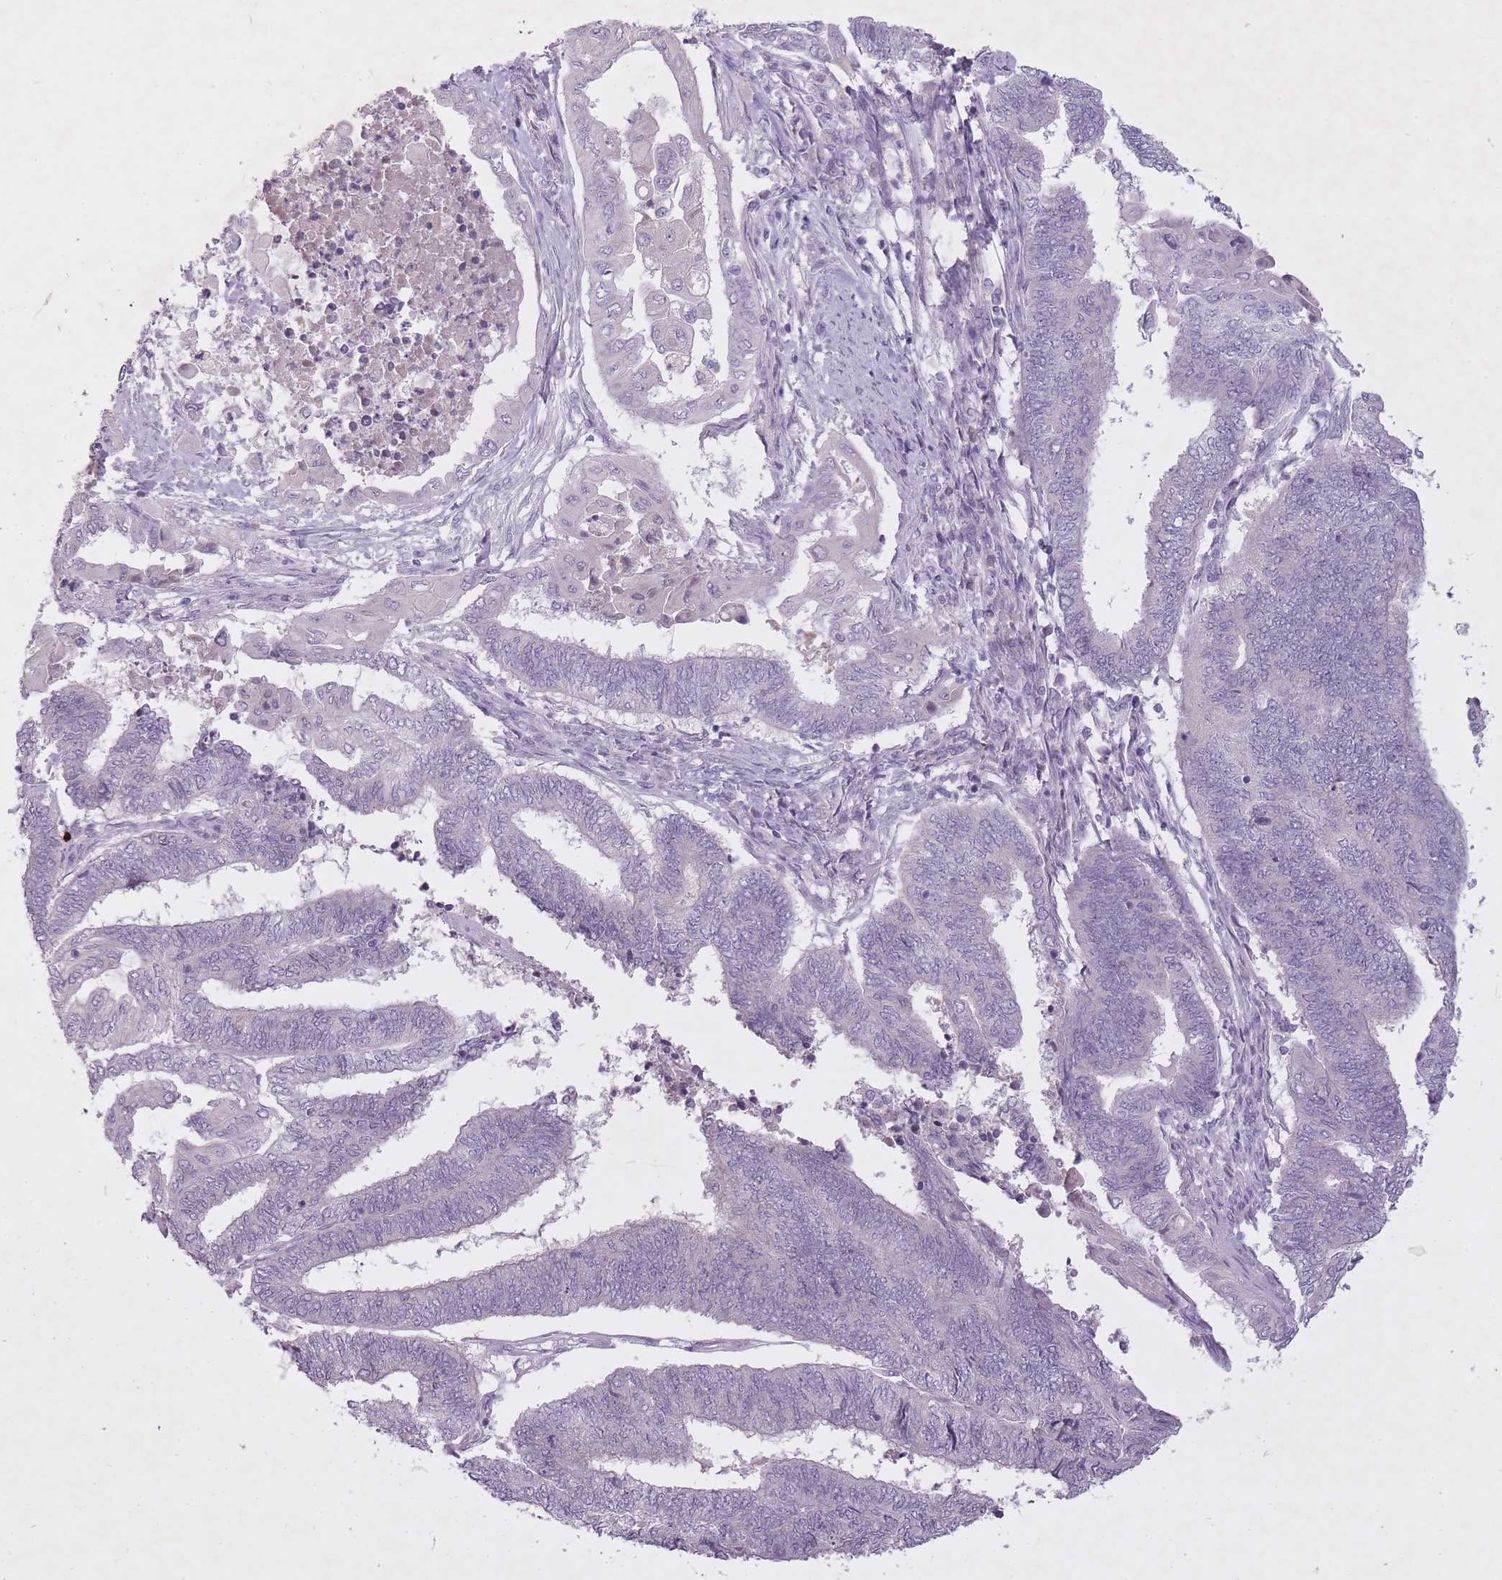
{"staining": {"intensity": "negative", "quantity": "none", "location": "none"}, "tissue": "endometrial cancer", "cell_type": "Tumor cells", "image_type": "cancer", "snomed": [{"axis": "morphology", "description": "Adenocarcinoma, NOS"}, {"axis": "topography", "description": "Uterus"}, {"axis": "topography", "description": "Endometrium"}], "caption": "IHC of endometrial adenocarcinoma displays no staining in tumor cells.", "gene": "FAM43B", "patient": {"sex": "female", "age": 70}}